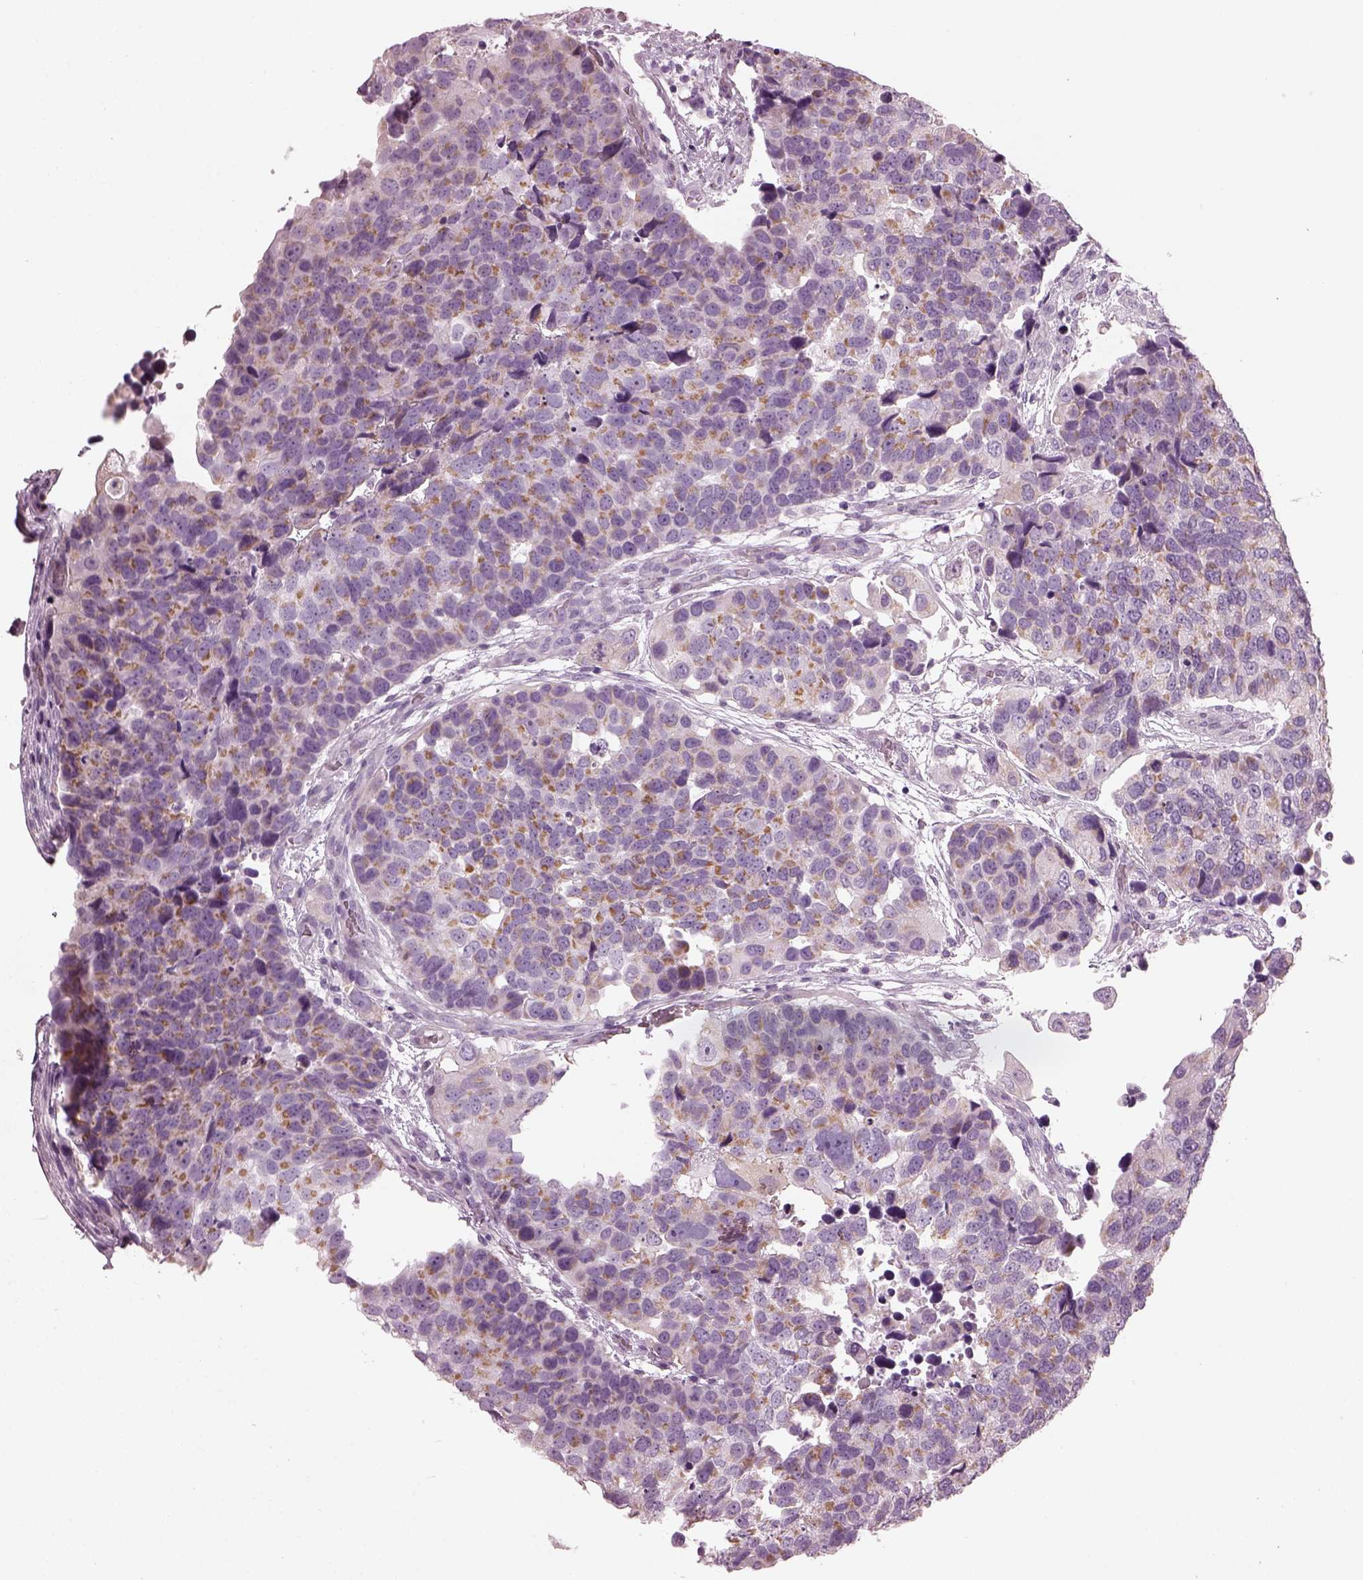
{"staining": {"intensity": "moderate", "quantity": ">75%", "location": "cytoplasmic/membranous"}, "tissue": "urothelial cancer", "cell_type": "Tumor cells", "image_type": "cancer", "snomed": [{"axis": "morphology", "description": "Urothelial carcinoma, High grade"}, {"axis": "topography", "description": "Urinary bladder"}], "caption": "Immunohistochemistry (IHC) of urothelial carcinoma (high-grade) displays medium levels of moderate cytoplasmic/membranous positivity in approximately >75% of tumor cells.", "gene": "PDC", "patient": {"sex": "male", "age": 60}}